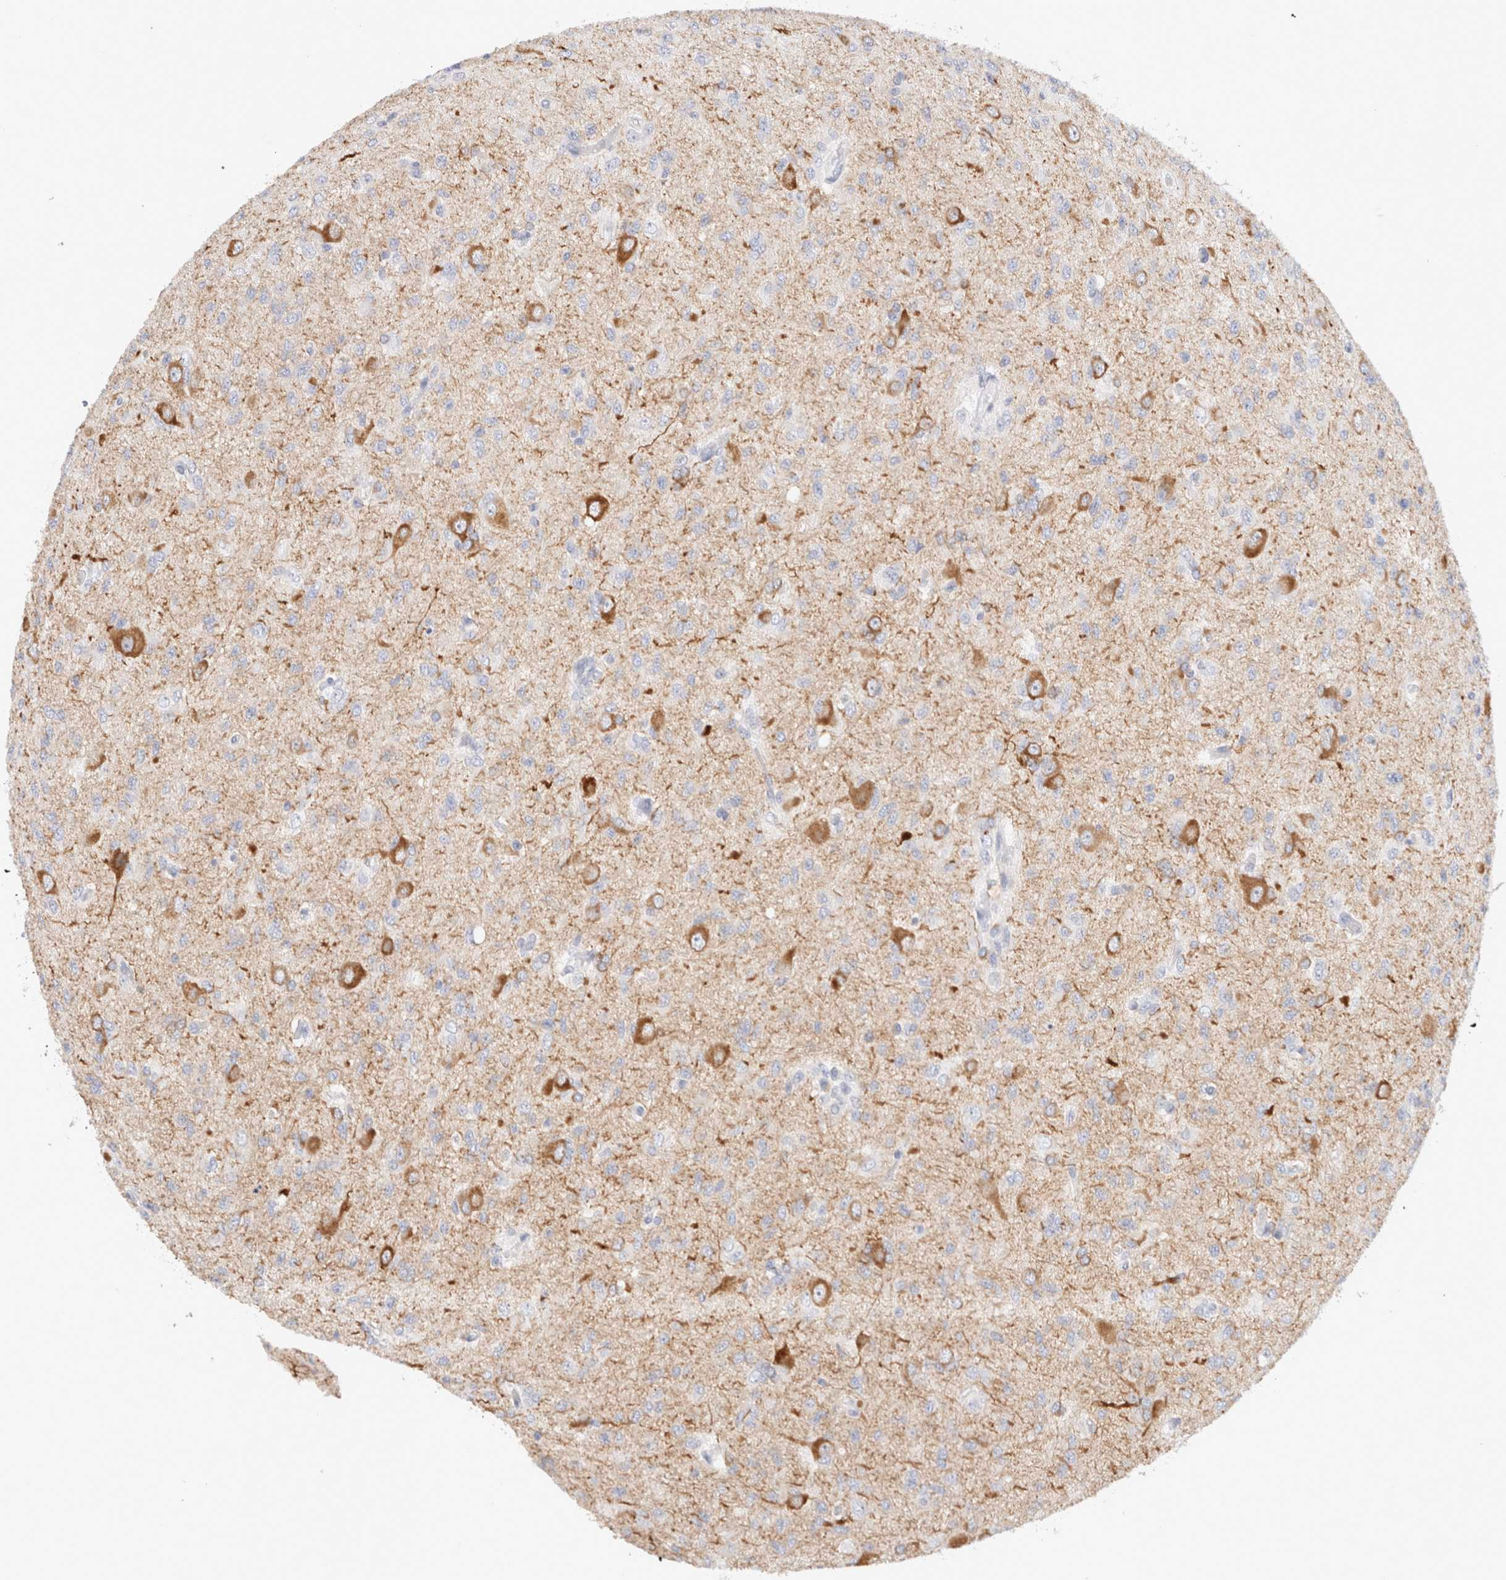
{"staining": {"intensity": "negative", "quantity": "none", "location": "none"}, "tissue": "glioma", "cell_type": "Tumor cells", "image_type": "cancer", "snomed": [{"axis": "morphology", "description": "Glioma, malignant, High grade"}, {"axis": "topography", "description": "Brain"}], "caption": "Protein analysis of high-grade glioma (malignant) reveals no significant staining in tumor cells.", "gene": "GADD45G", "patient": {"sex": "female", "age": 59}}